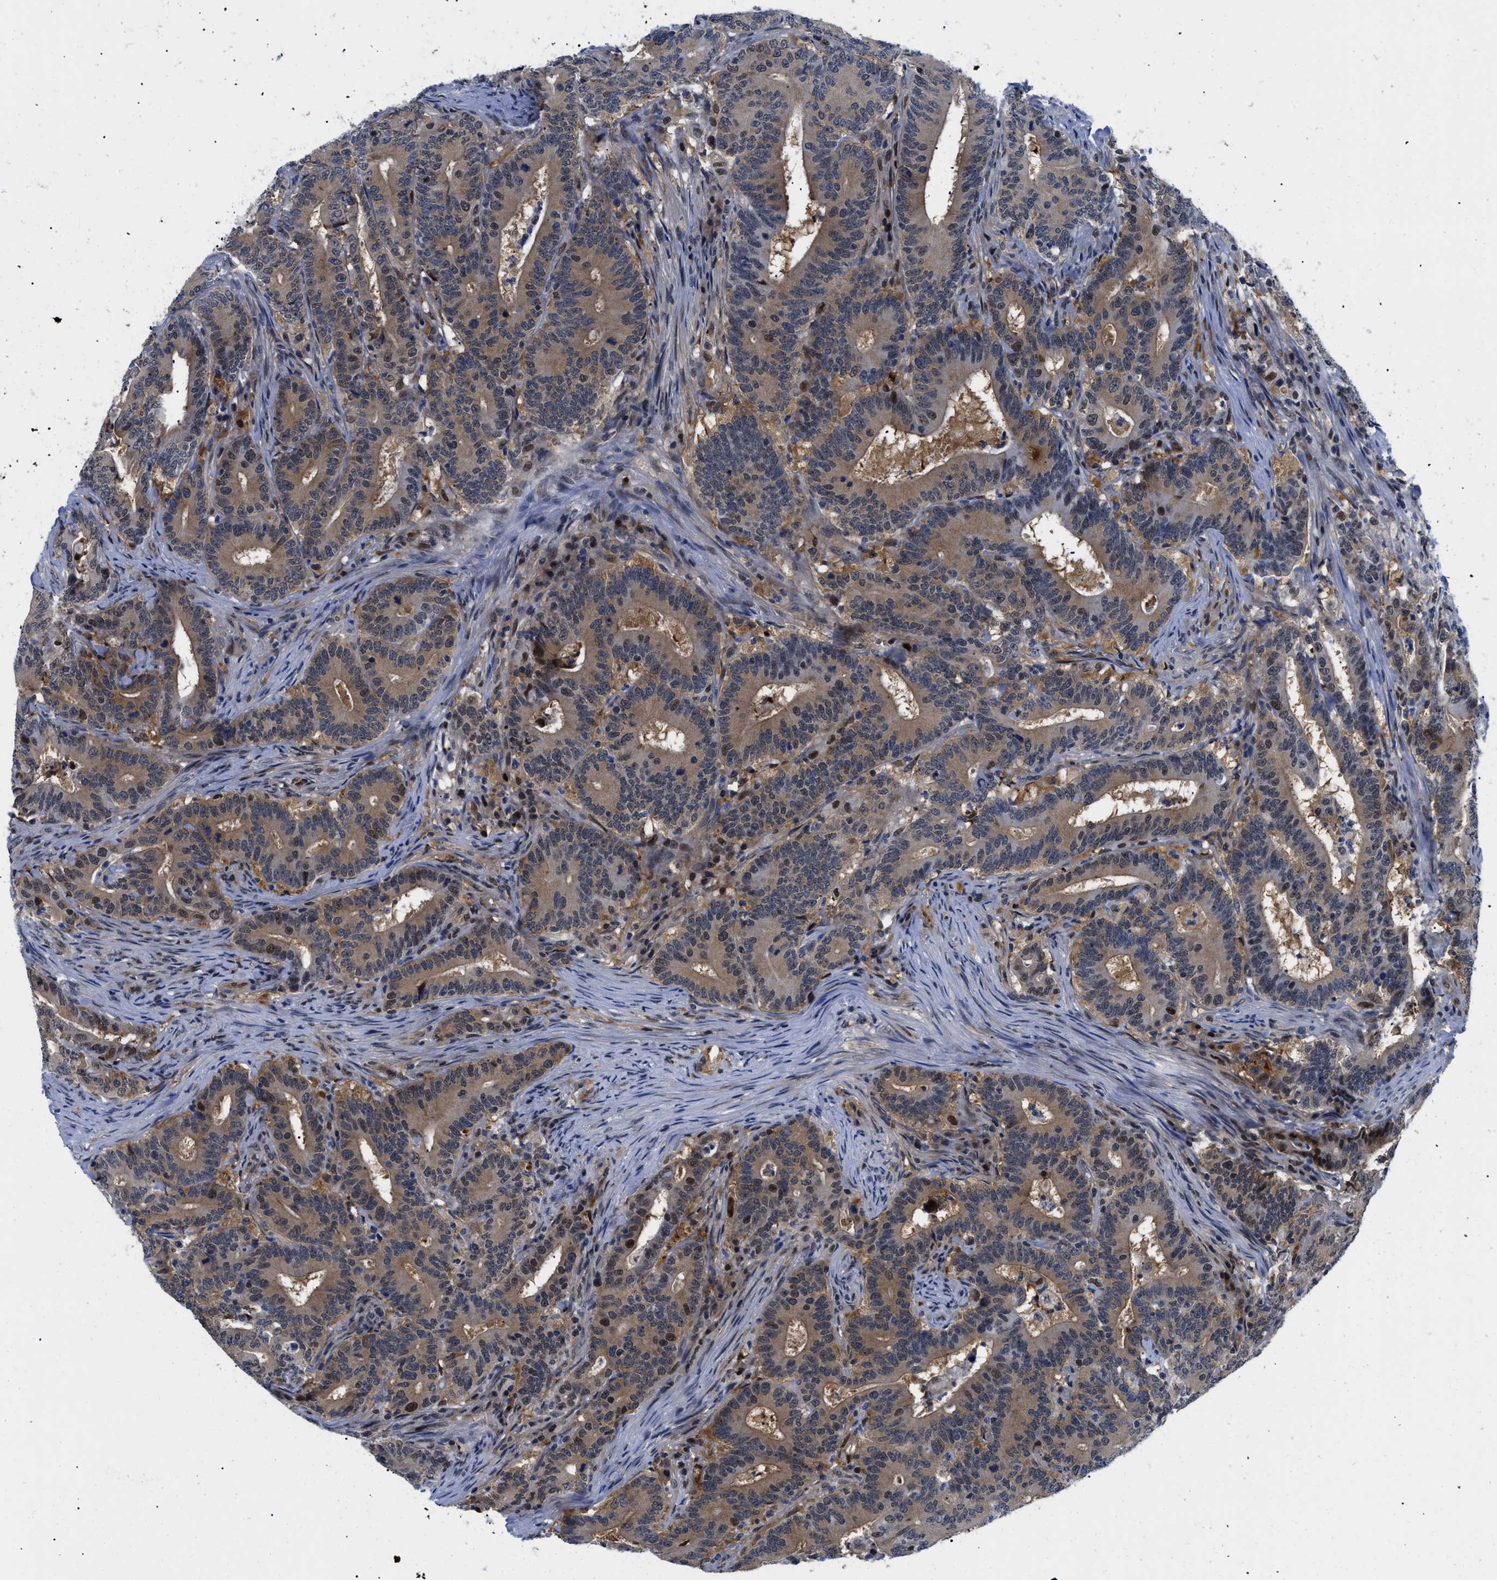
{"staining": {"intensity": "moderate", "quantity": ">75%", "location": "cytoplasmic/membranous,nuclear"}, "tissue": "colorectal cancer", "cell_type": "Tumor cells", "image_type": "cancer", "snomed": [{"axis": "morphology", "description": "Adenocarcinoma, NOS"}, {"axis": "topography", "description": "Colon"}], "caption": "Human colorectal adenocarcinoma stained for a protein (brown) shows moderate cytoplasmic/membranous and nuclear positive expression in about >75% of tumor cells.", "gene": "SLC29A2", "patient": {"sex": "female", "age": 66}}